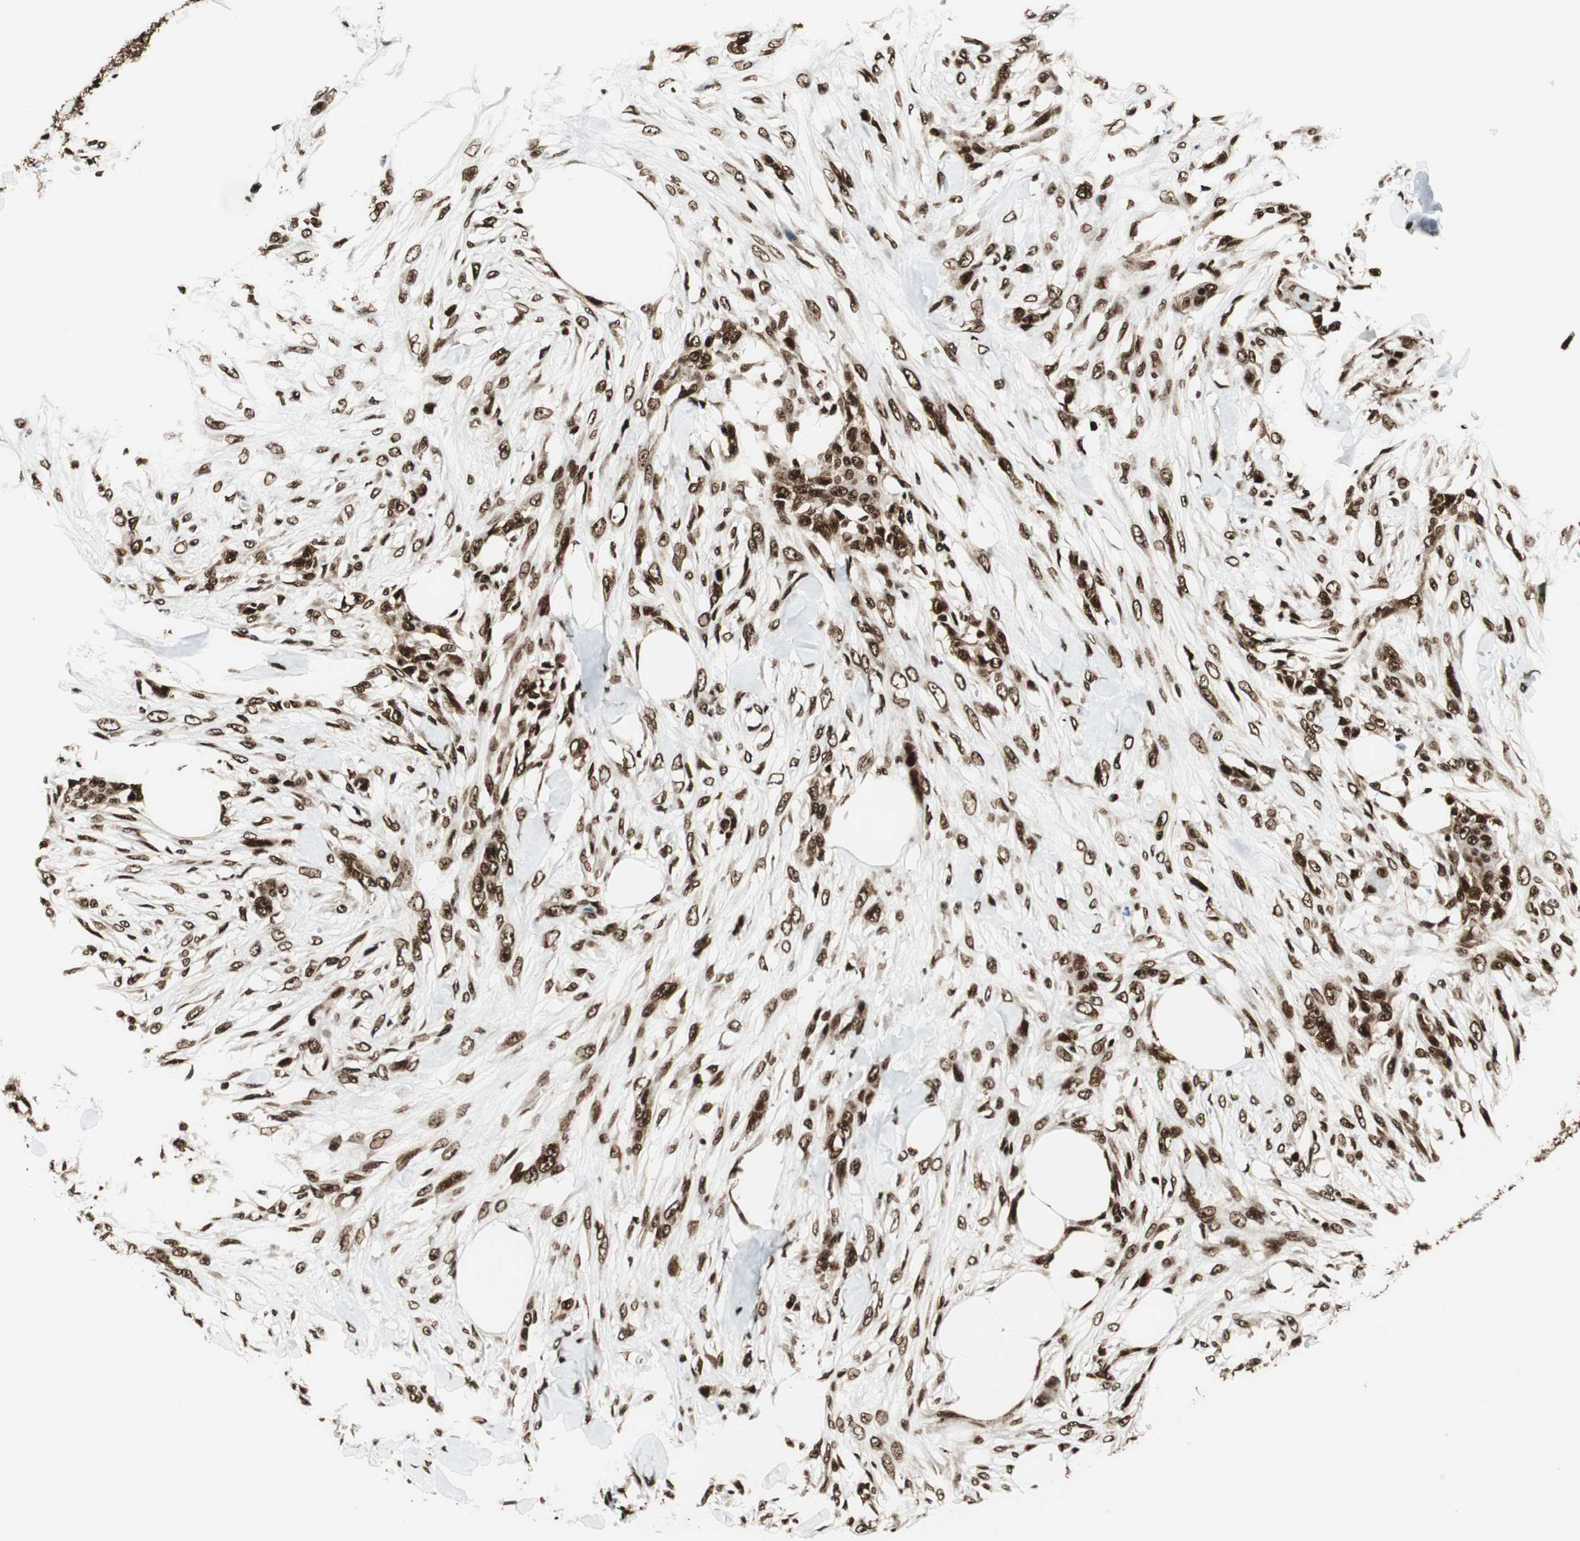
{"staining": {"intensity": "strong", "quantity": ">75%", "location": "nuclear"}, "tissue": "skin cancer", "cell_type": "Tumor cells", "image_type": "cancer", "snomed": [{"axis": "morphology", "description": "Squamous cell carcinoma, NOS"}, {"axis": "topography", "description": "Skin"}], "caption": "Immunohistochemistry (DAB (3,3'-diaminobenzidine)) staining of squamous cell carcinoma (skin) displays strong nuclear protein expression in approximately >75% of tumor cells. Nuclei are stained in blue.", "gene": "EWSR1", "patient": {"sex": "female", "age": 59}}